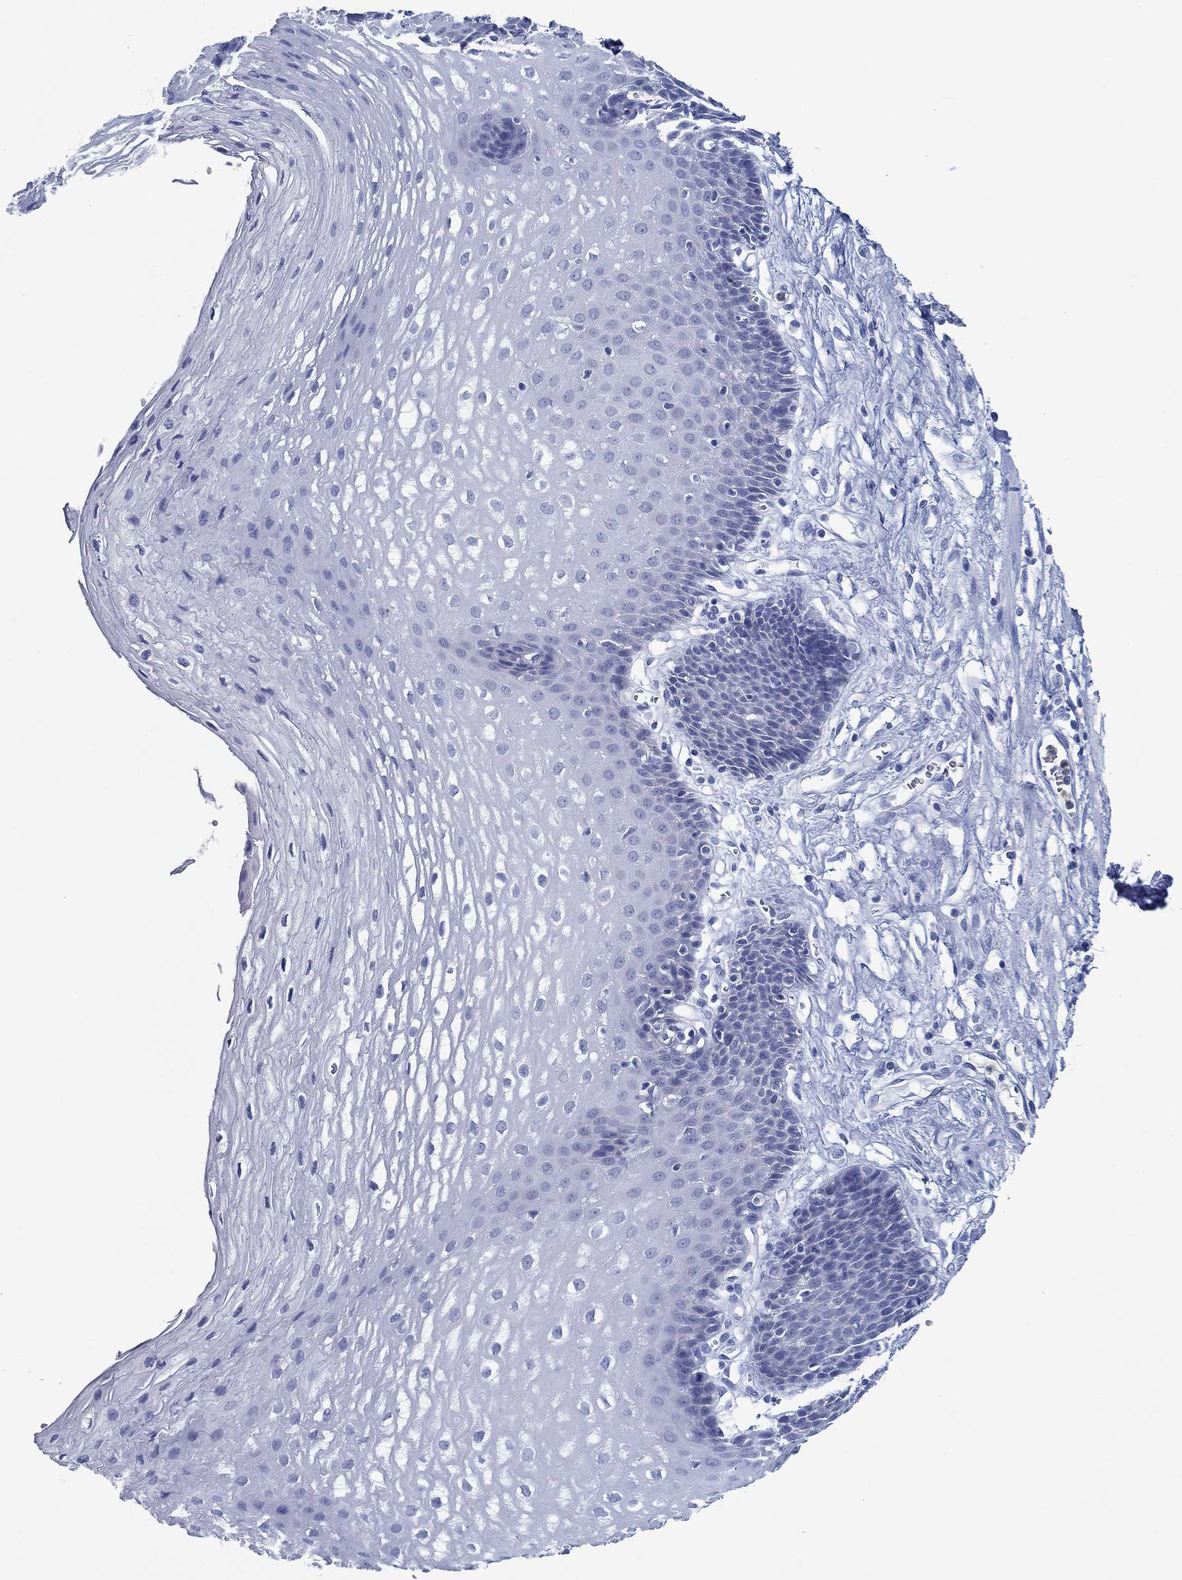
{"staining": {"intensity": "negative", "quantity": "none", "location": "none"}, "tissue": "esophagus", "cell_type": "Squamous epithelial cells", "image_type": "normal", "snomed": [{"axis": "morphology", "description": "Normal tissue, NOS"}, {"axis": "topography", "description": "Esophagus"}], "caption": "This is an IHC micrograph of benign human esophagus. There is no positivity in squamous epithelial cells.", "gene": "ZNF671", "patient": {"sex": "male", "age": 72}}